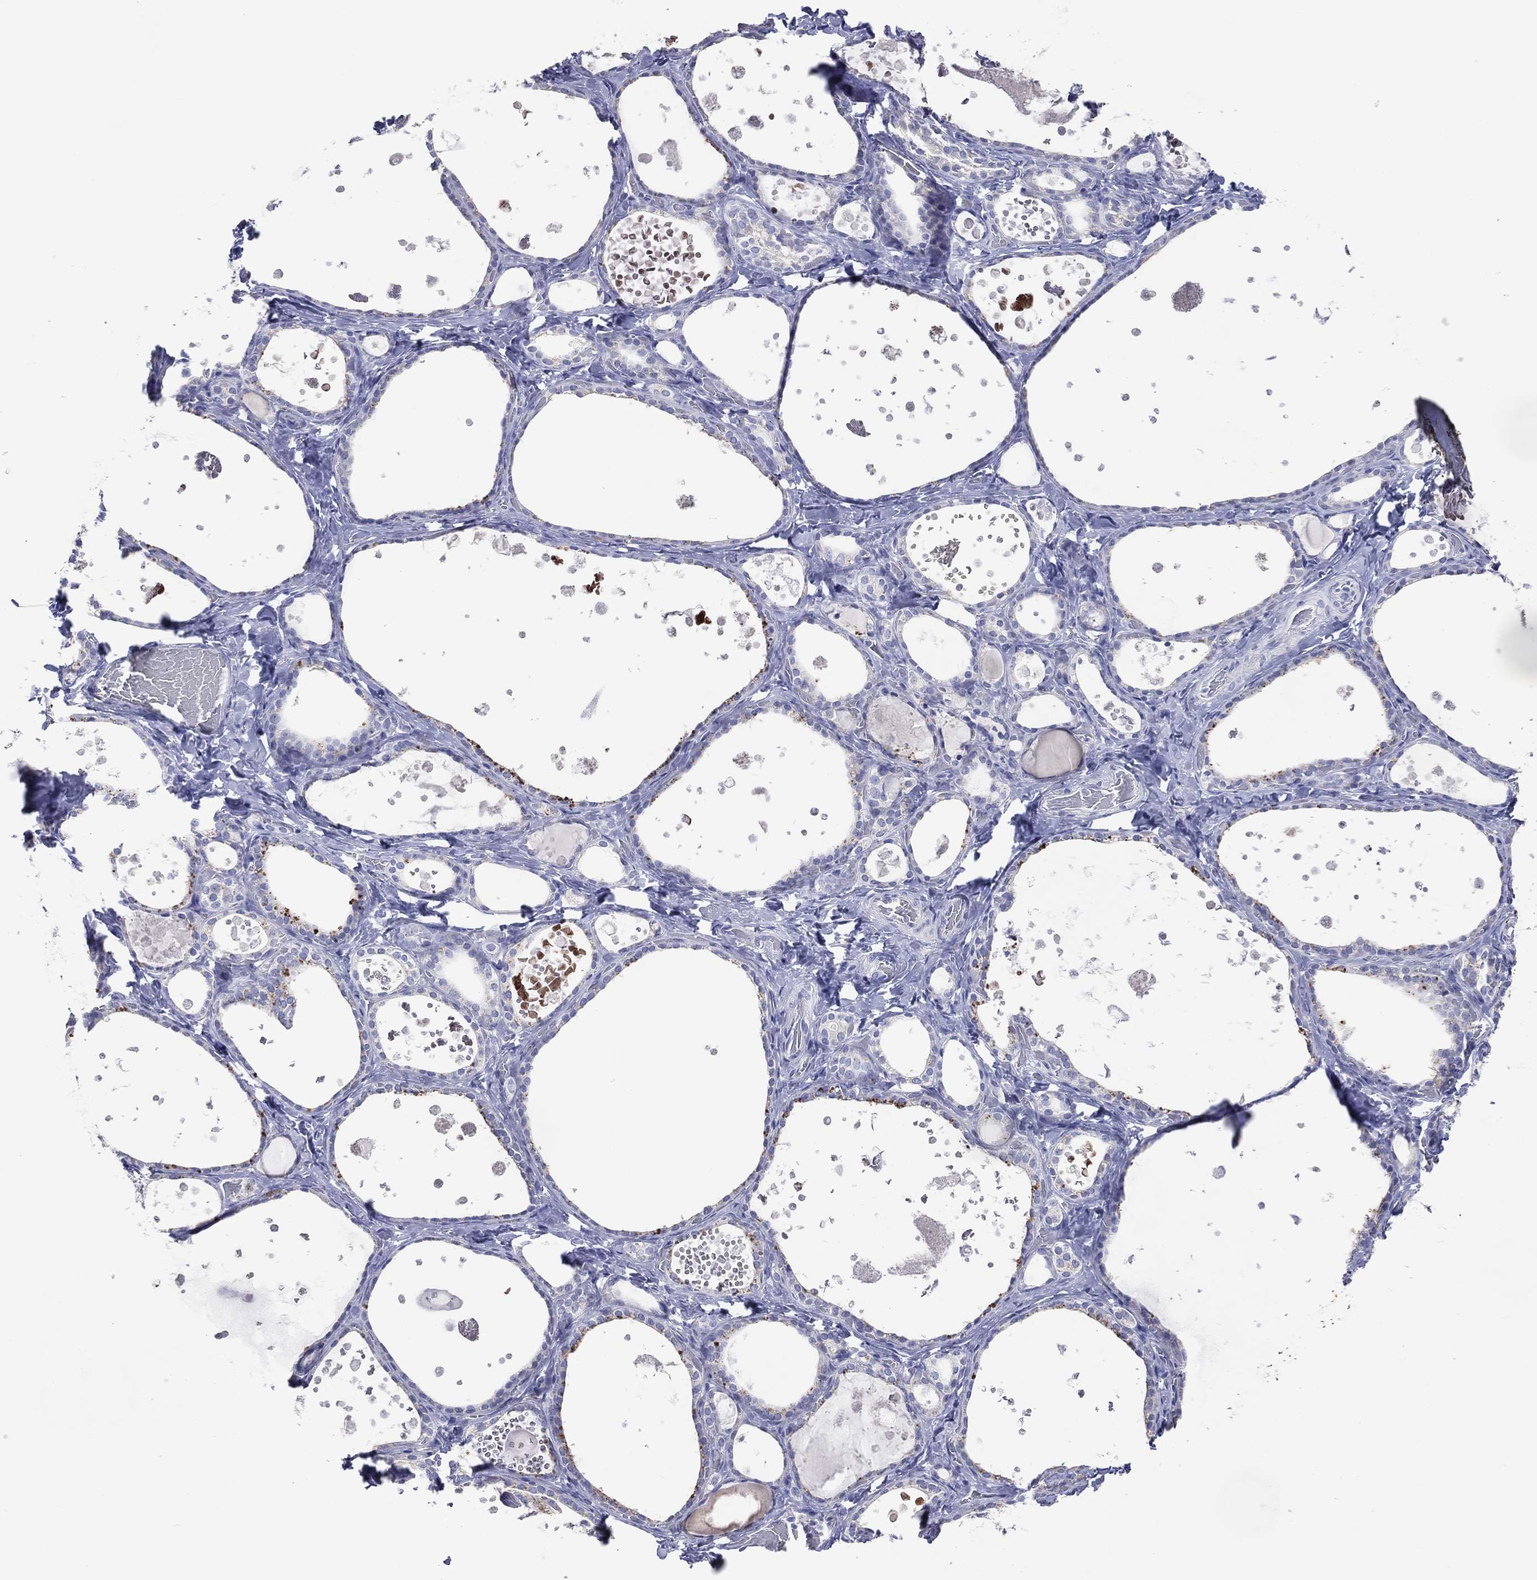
{"staining": {"intensity": "negative", "quantity": "none", "location": "none"}, "tissue": "thyroid gland", "cell_type": "Glandular cells", "image_type": "normal", "snomed": [{"axis": "morphology", "description": "Normal tissue, NOS"}, {"axis": "topography", "description": "Thyroid gland"}], "caption": "Histopathology image shows no protein staining in glandular cells of unremarkable thyroid gland. (Brightfield microscopy of DAB (3,3'-diaminobenzidine) immunohistochemistry at high magnification).", "gene": "DNAH6", "patient": {"sex": "female", "age": 56}}